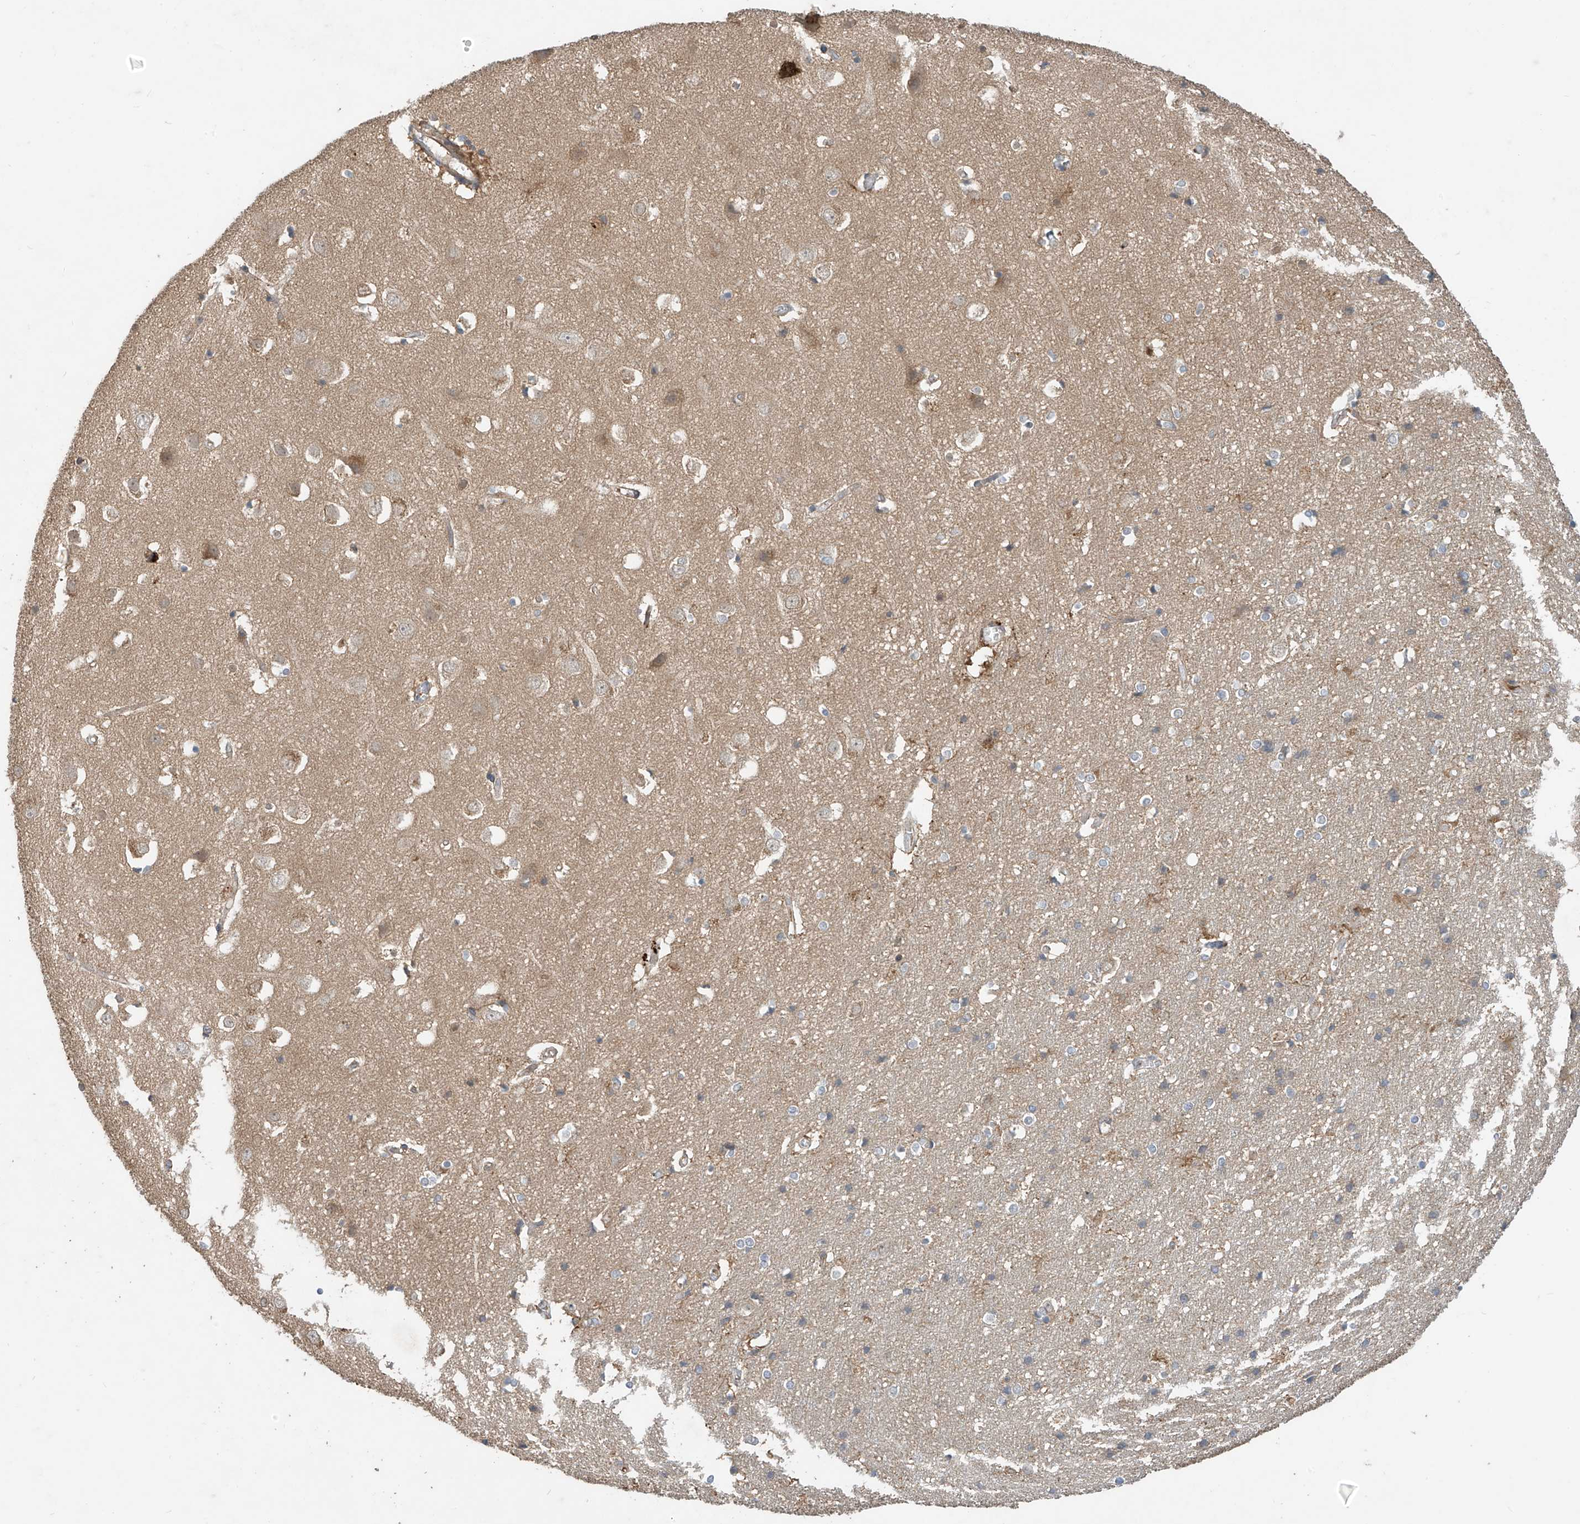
{"staining": {"intensity": "moderate", "quantity": ">75%", "location": "cytoplasmic/membranous"}, "tissue": "cerebral cortex", "cell_type": "Endothelial cells", "image_type": "normal", "snomed": [{"axis": "morphology", "description": "Normal tissue, NOS"}, {"axis": "topography", "description": "Cerebral cortex"}], "caption": "Endothelial cells reveal medium levels of moderate cytoplasmic/membranous positivity in about >75% of cells in unremarkable human cerebral cortex. Using DAB (brown) and hematoxylin (blue) stains, captured at high magnification using brightfield microscopy.", "gene": "CACNA2D4", "patient": {"sex": "male", "age": 54}}